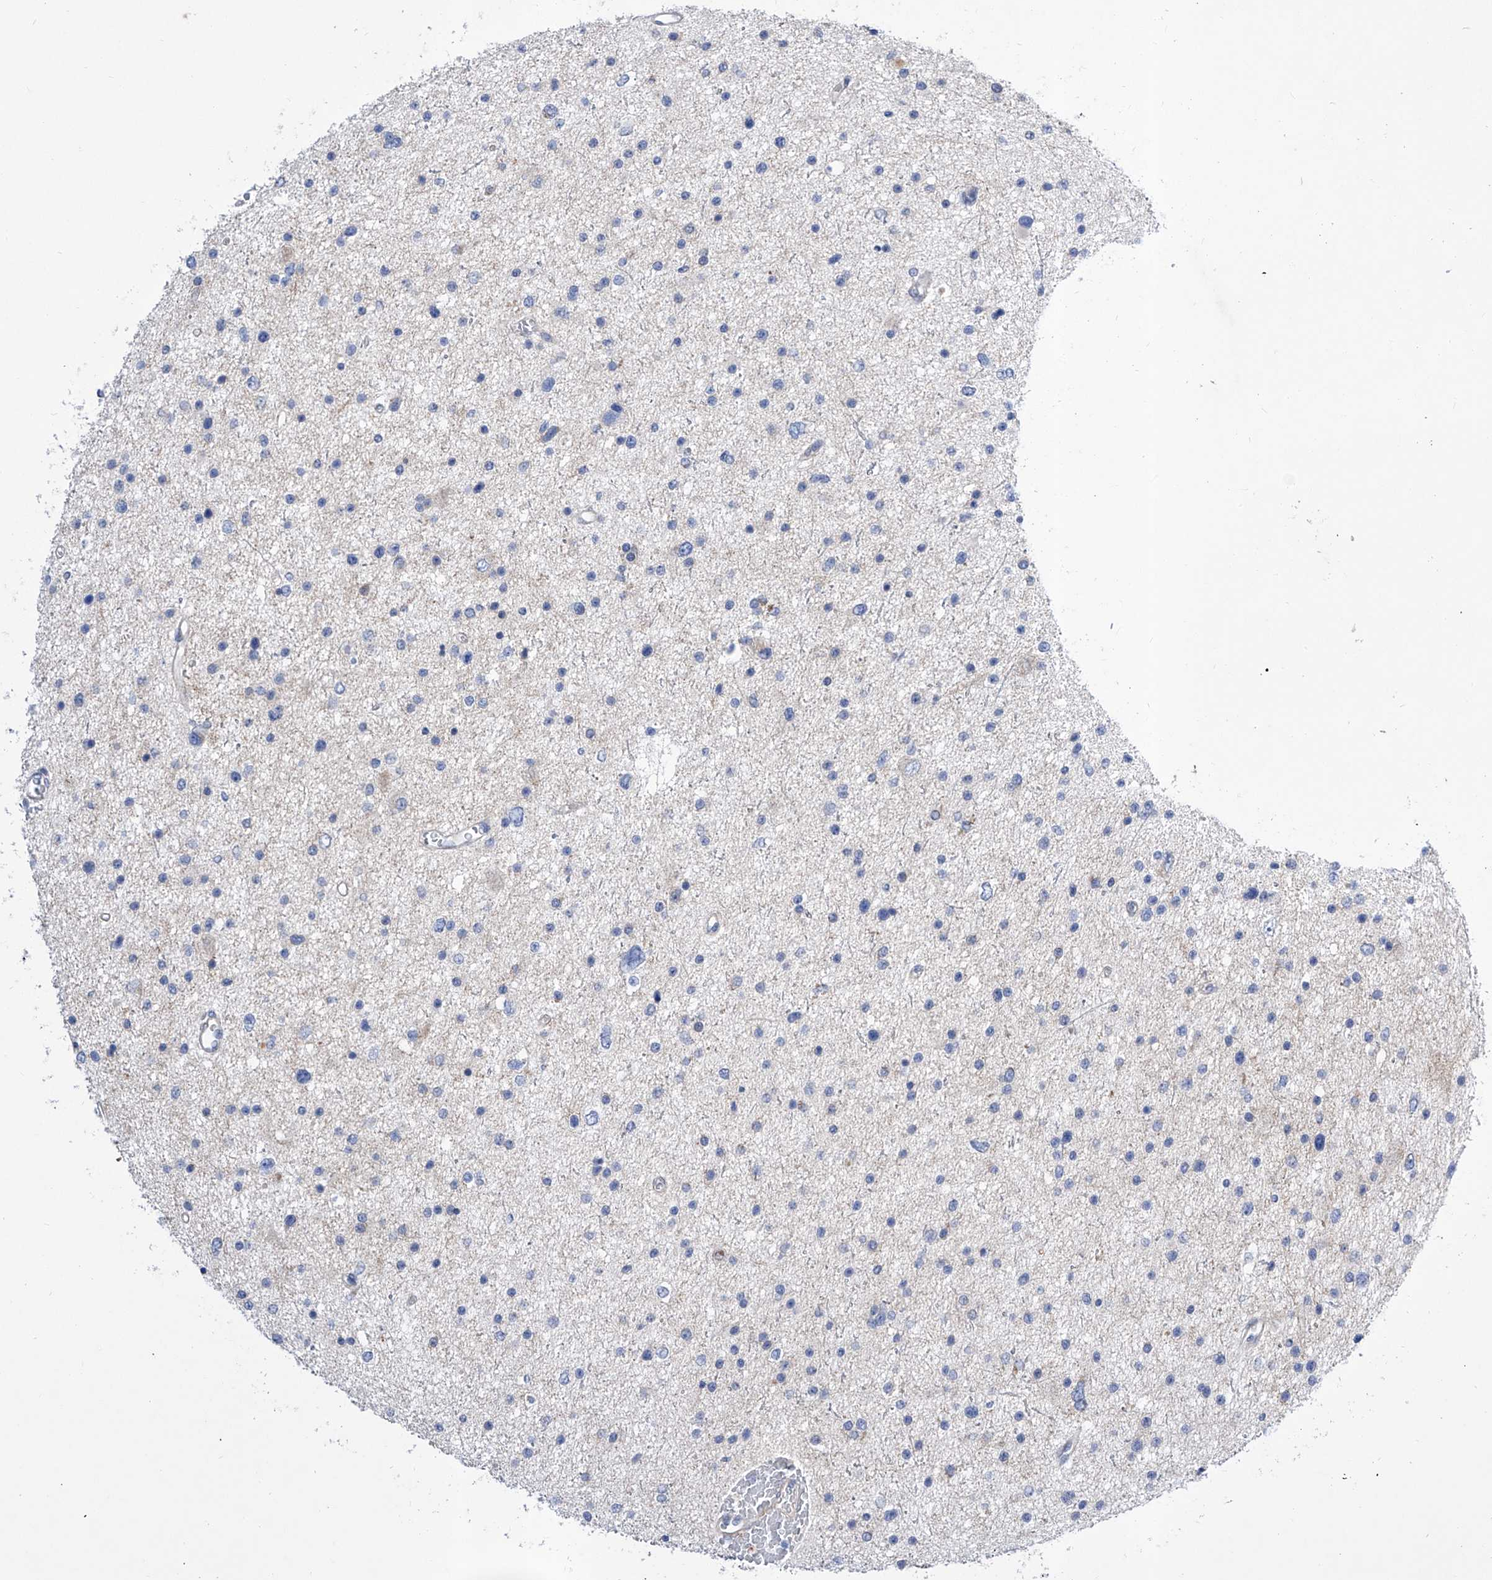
{"staining": {"intensity": "negative", "quantity": "none", "location": "none"}, "tissue": "glioma", "cell_type": "Tumor cells", "image_type": "cancer", "snomed": [{"axis": "morphology", "description": "Glioma, malignant, Low grade"}, {"axis": "topography", "description": "Brain"}], "caption": "High magnification brightfield microscopy of malignant glioma (low-grade) stained with DAB (brown) and counterstained with hematoxylin (blue): tumor cells show no significant staining.", "gene": "SRBD1", "patient": {"sex": "female", "age": 37}}